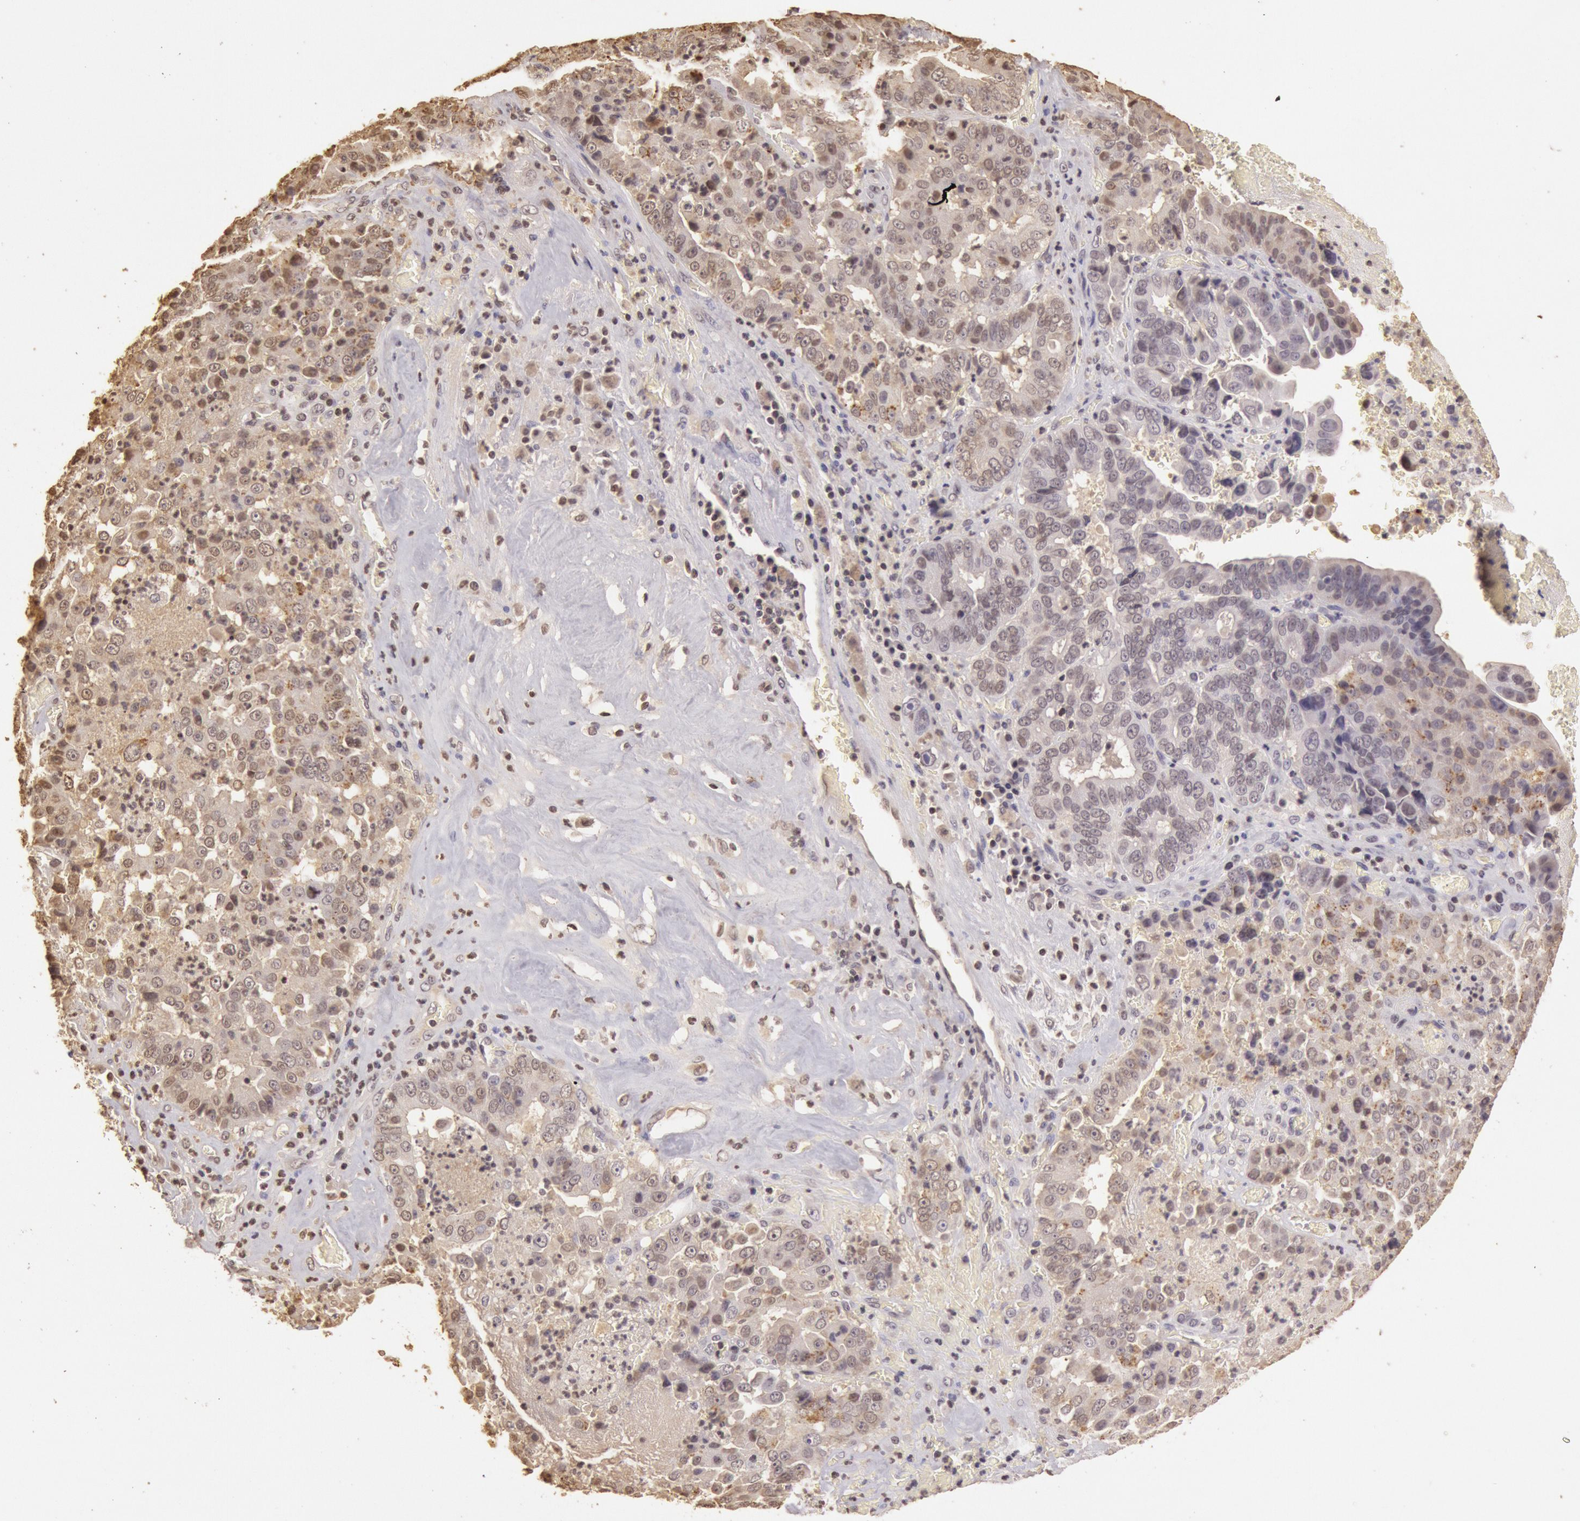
{"staining": {"intensity": "weak", "quantity": "25%-75%", "location": "cytoplasmic/membranous,nuclear"}, "tissue": "liver cancer", "cell_type": "Tumor cells", "image_type": "cancer", "snomed": [{"axis": "morphology", "description": "Cholangiocarcinoma"}, {"axis": "topography", "description": "Liver"}], "caption": "IHC micrograph of human cholangiocarcinoma (liver) stained for a protein (brown), which displays low levels of weak cytoplasmic/membranous and nuclear staining in about 25%-75% of tumor cells.", "gene": "SOD1", "patient": {"sex": "female", "age": 79}}